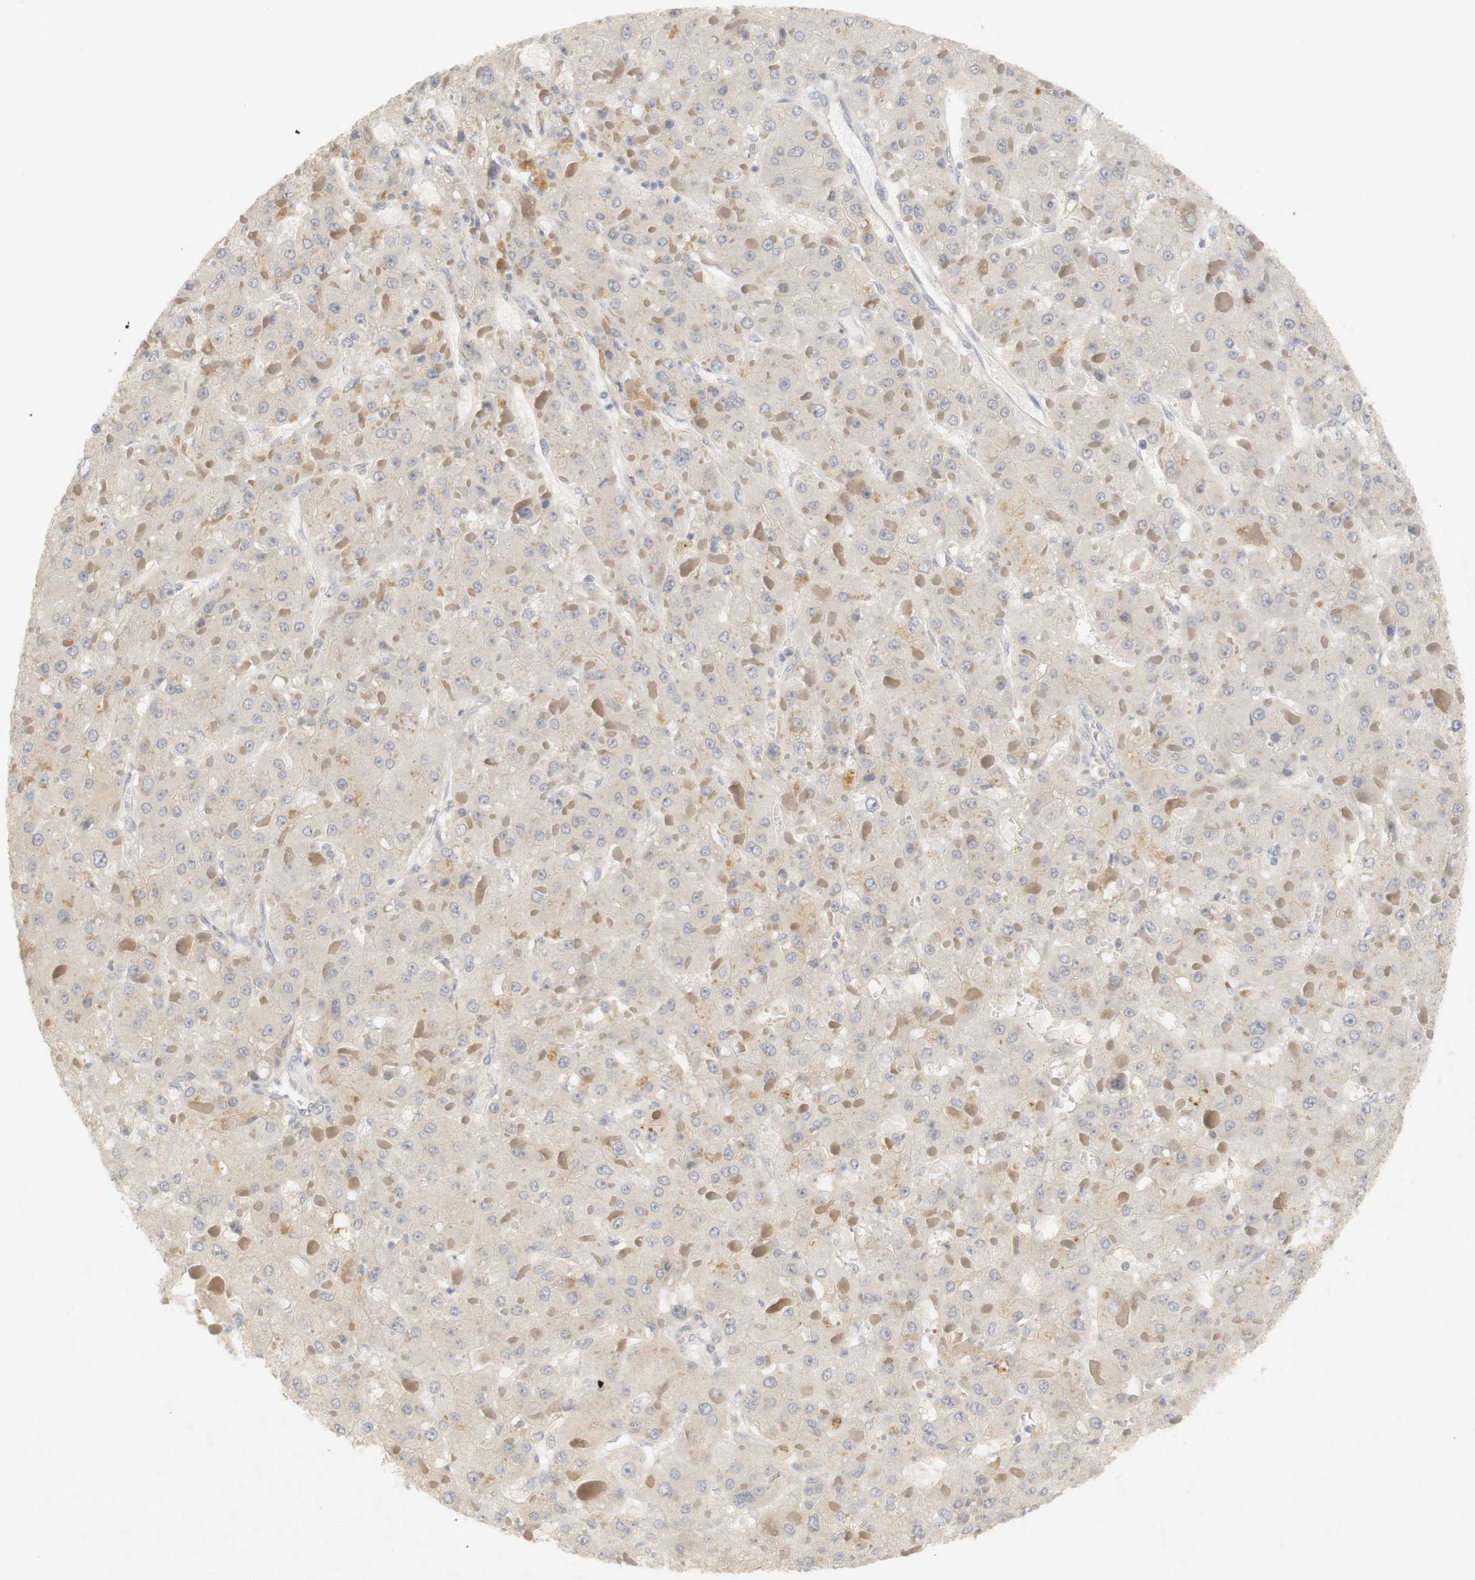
{"staining": {"intensity": "negative", "quantity": "none", "location": "none"}, "tissue": "liver cancer", "cell_type": "Tumor cells", "image_type": "cancer", "snomed": [{"axis": "morphology", "description": "Carcinoma, Hepatocellular, NOS"}, {"axis": "topography", "description": "Liver"}], "caption": "IHC image of liver cancer stained for a protein (brown), which reveals no staining in tumor cells.", "gene": "RTN3", "patient": {"sex": "female", "age": 73}}